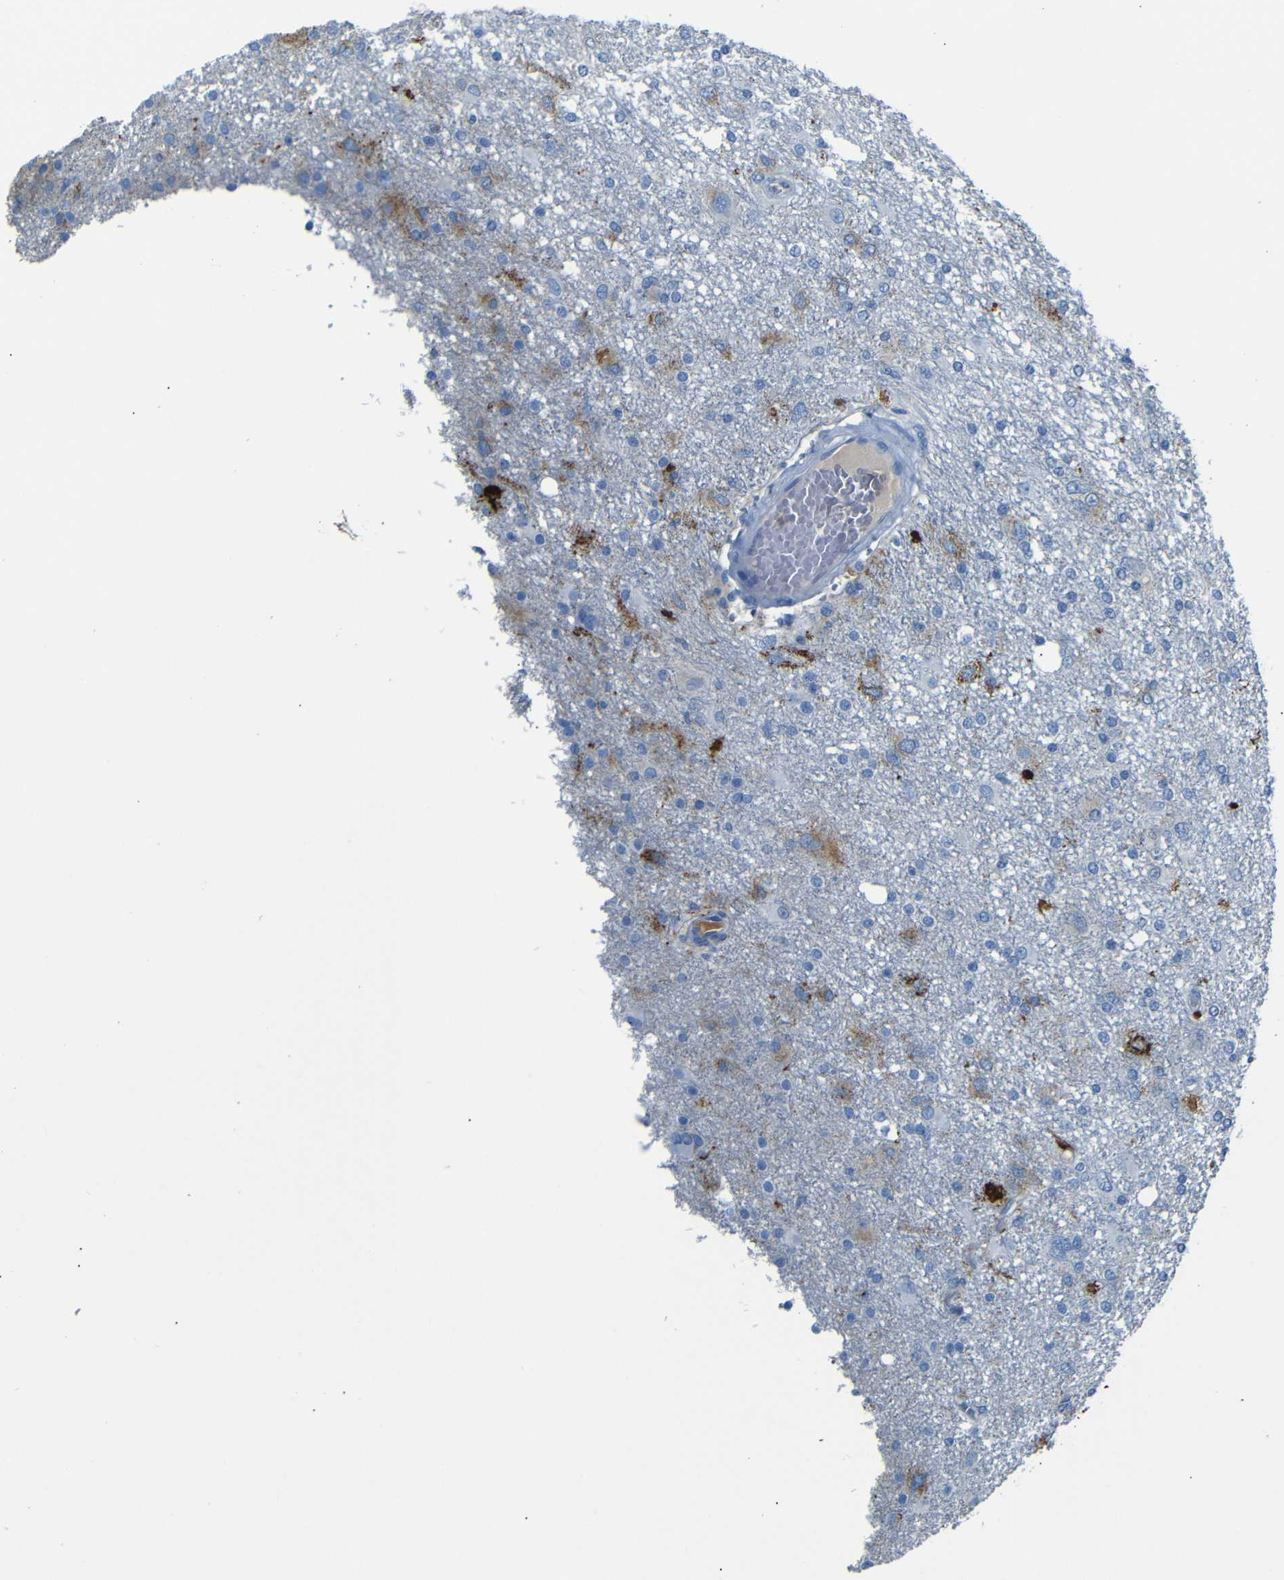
{"staining": {"intensity": "negative", "quantity": "none", "location": "none"}, "tissue": "glioma", "cell_type": "Tumor cells", "image_type": "cancer", "snomed": [{"axis": "morphology", "description": "Glioma, malignant, High grade"}, {"axis": "topography", "description": "Brain"}], "caption": "A histopathology image of glioma stained for a protein demonstrates no brown staining in tumor cells.", "gene": "SERPINA1", "patient": {"sex": "female", "age": 59}}